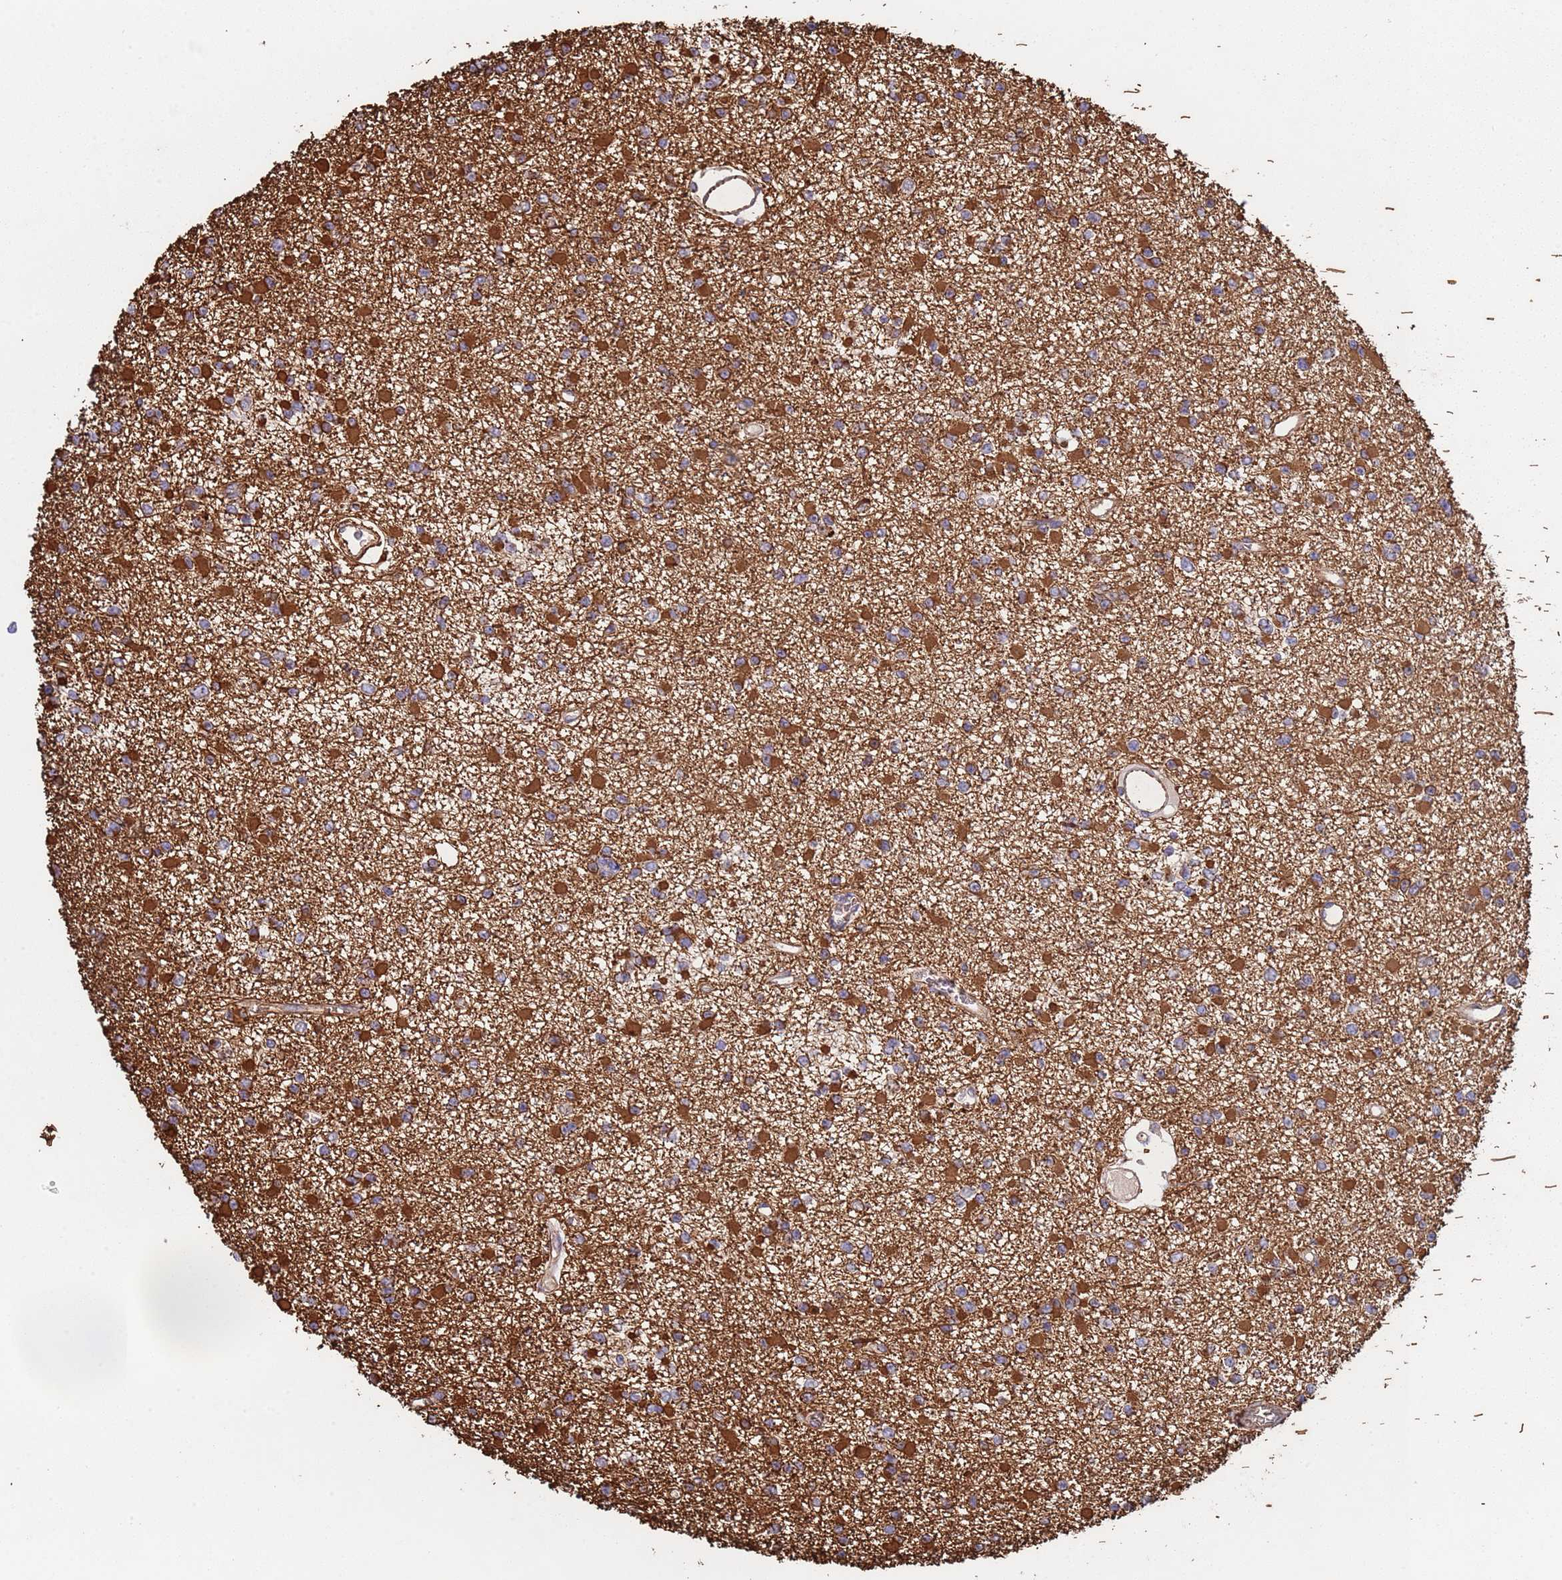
{"staining": {"intensity": "moderate", "quantity": "25%-75%", "location": "cytoplasmic/membranous"}, "tissue": "glioma", "cell_type": "Tumor cells", "image_type": "cancer", "snomed": [{"axis": "morphology", "description": "Glioma, malignant, Low grade"}, {"axis": "topography", "description": "Brain"}], "caption": "Glioma stained for a protein (brown) exhibits moderate cytoplasmic/membranous positive expression in about 25%-75% of tumor cells.", "gene": "NUDT12", "patient": {"sex": "female", "age": 22}}